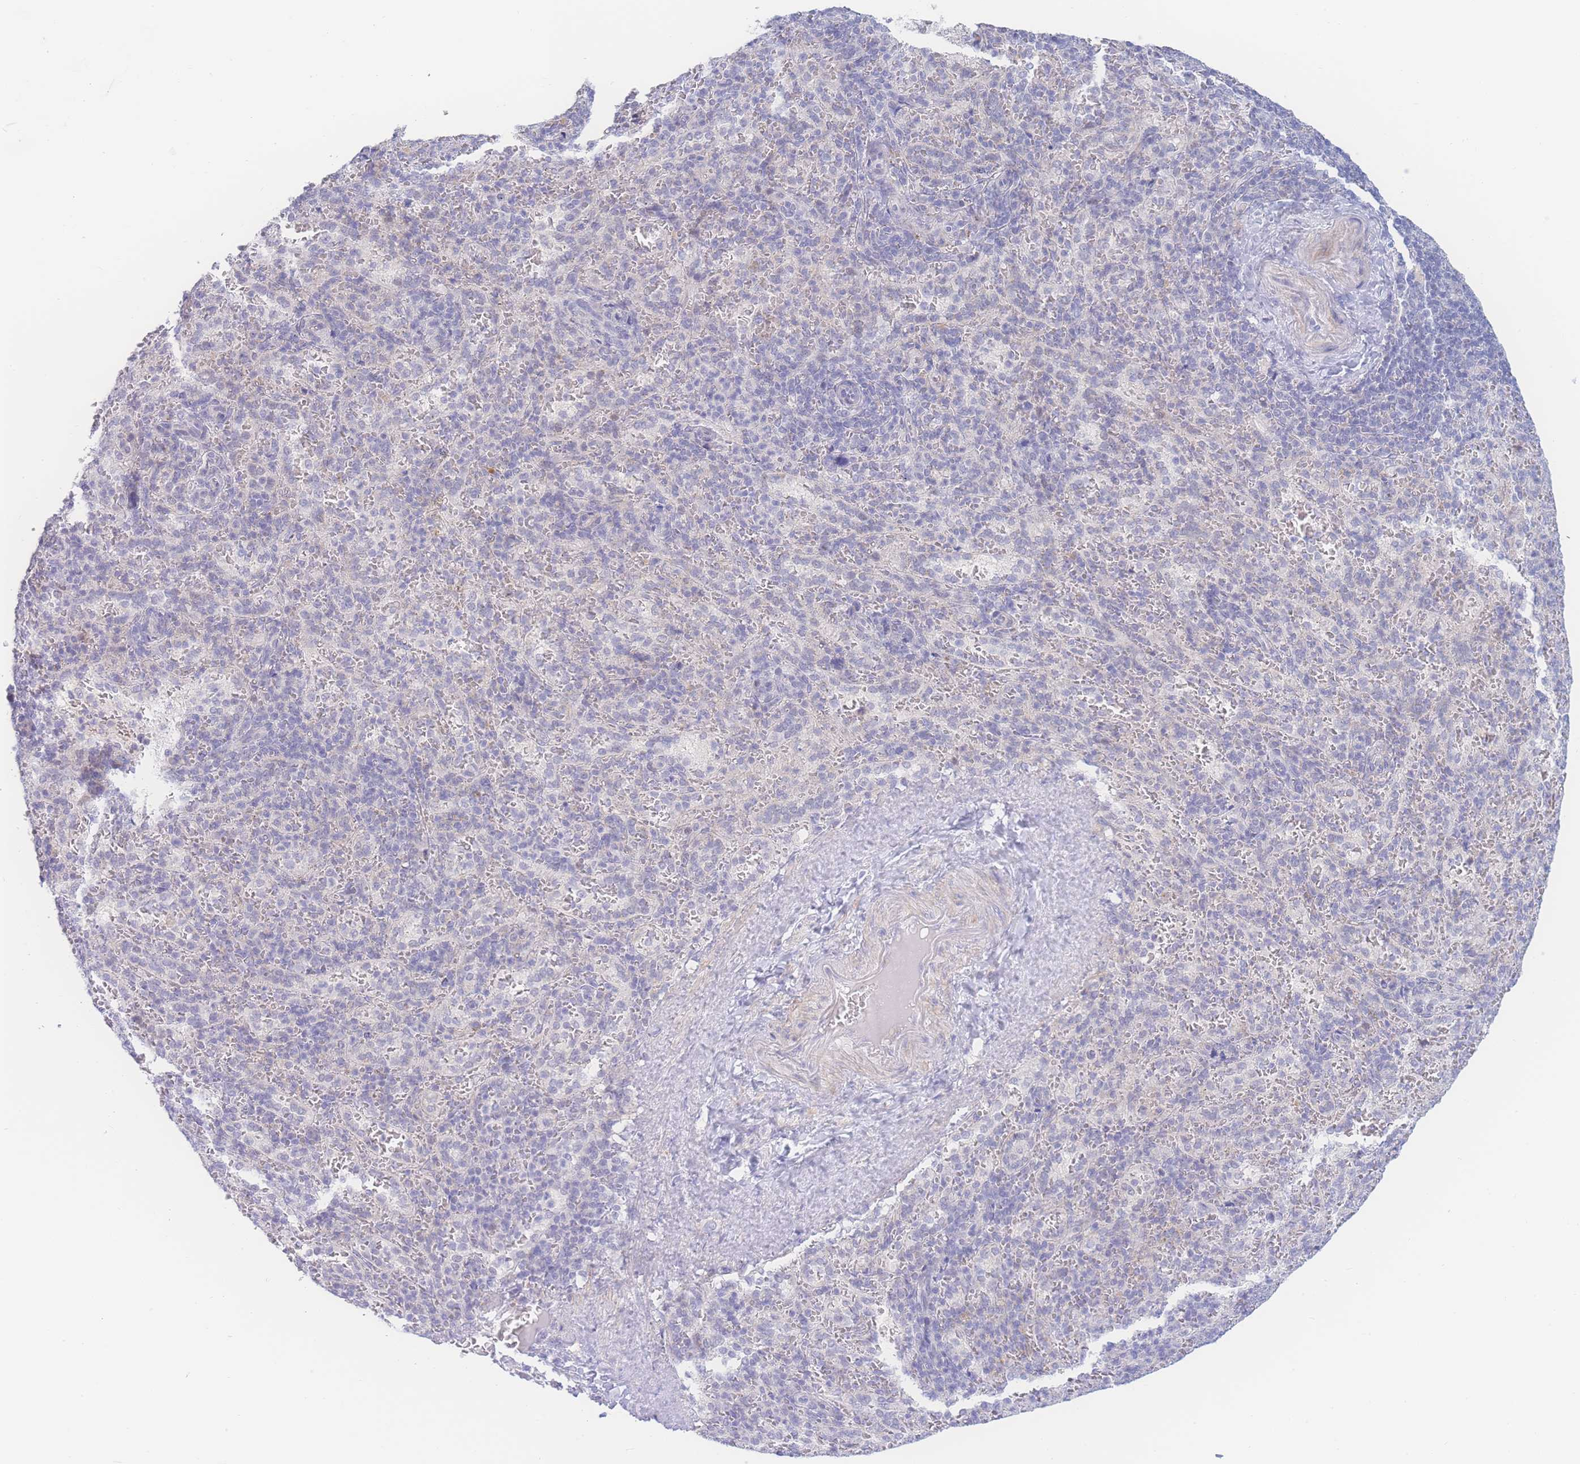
{"staining": {"intensity": "negative", "quantity": "none", "location": "none"}, "tissue": "spleen", "cell_type": "Cells in red pulp", "image_type": "normal", "snomed": [{"axis": "morphology", "description": "Normal tissue, NOS"}, {"axis": "topography", "description": "Spleen"}], "caption": "The immunohistochemistry (IHC) micrograph has no significant staining in cells in red pulp of spleen. The staining was performed using DAB (3,3'-diaminobenzidine) to visualize the protein expression in brown, while the nuclei were stained in blue with hematoxylin (Magnification: 20x).", "gene": "PRSS22", "patient": {"sex": "female", "age": 21}}